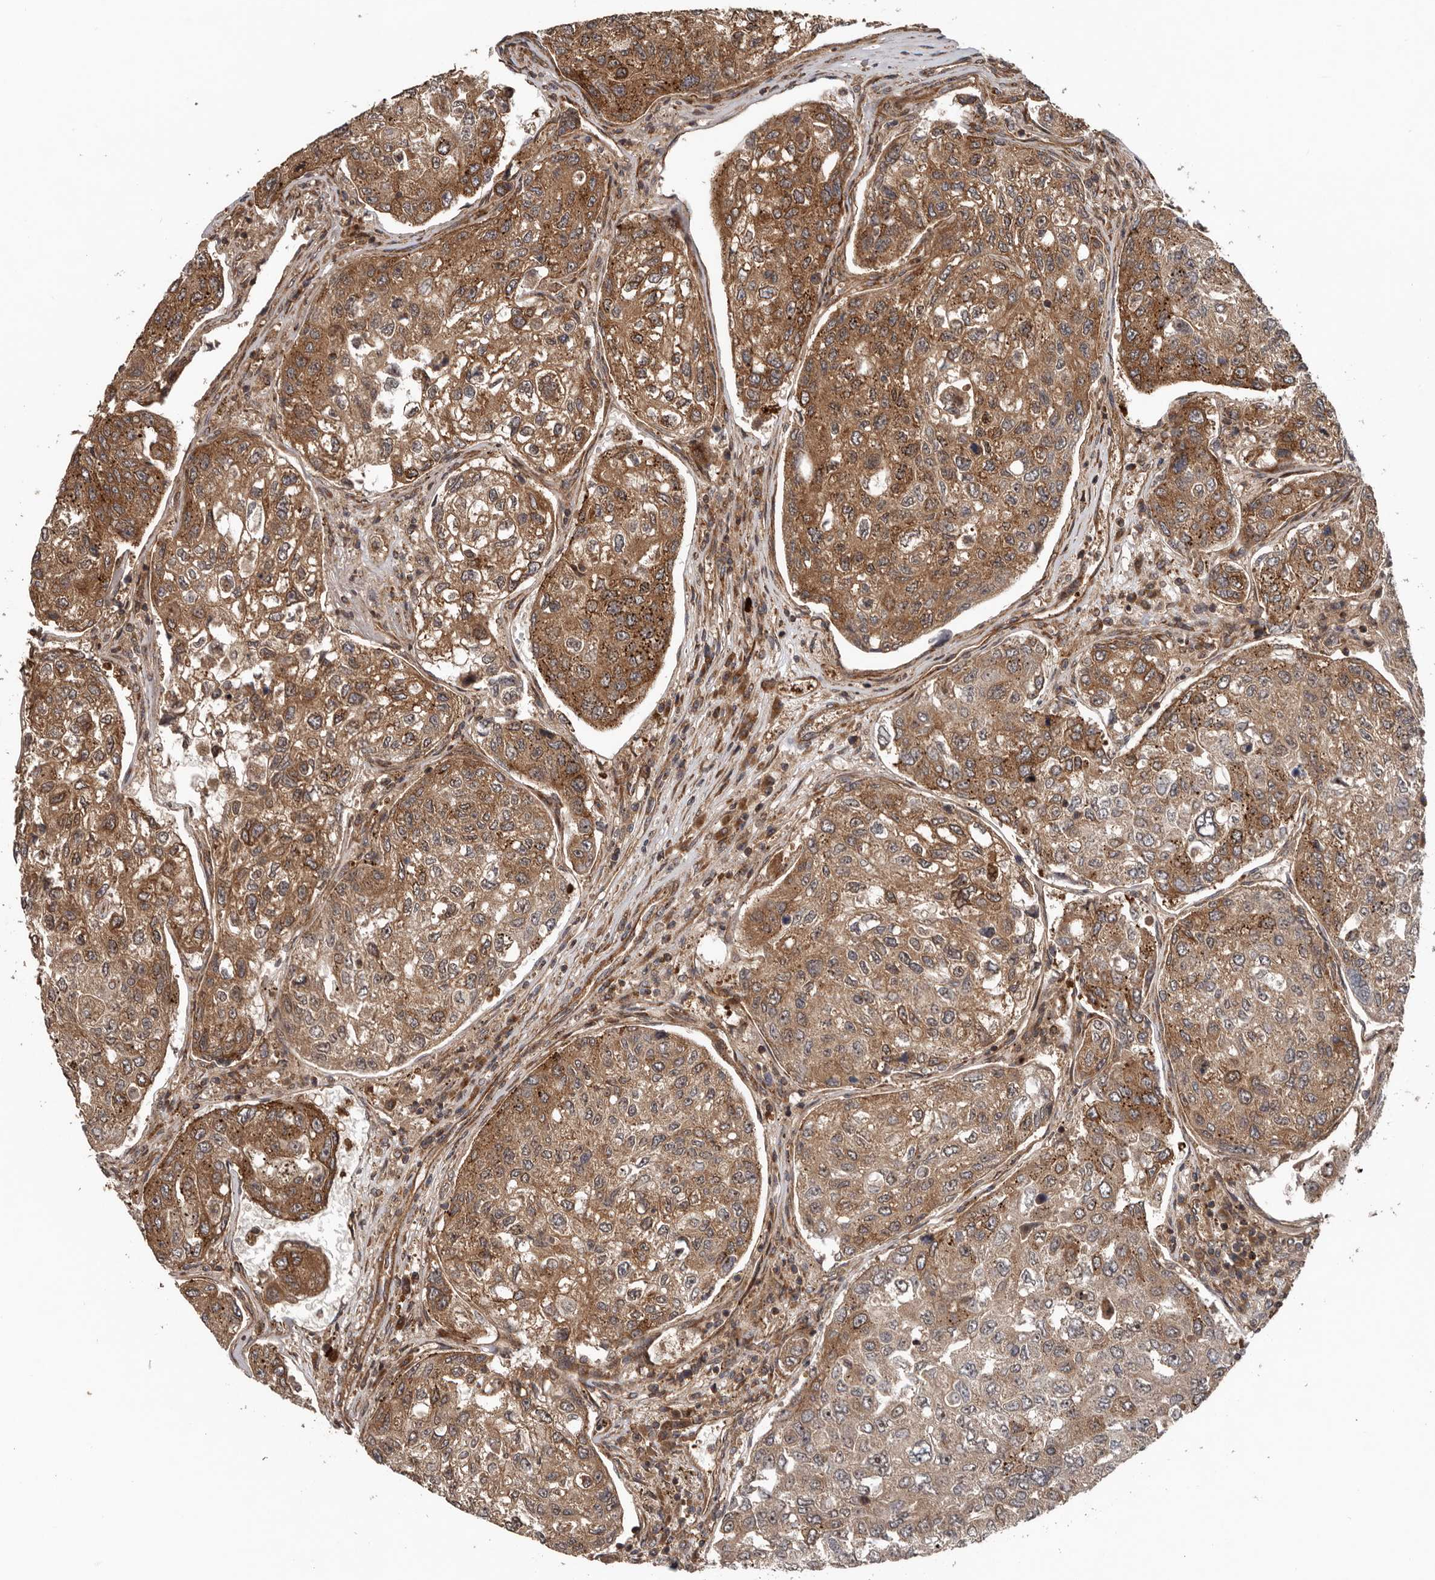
{"staining": {"intensity": "moderate", "quantity": ">75%", "location": "cytoplasmic/membranous"}, "tissue": "urothelial cancer", "cell_type": "Tumor cells", "image_type": "cancer", "snomed": [{"axis": "morphology", "description": "Urothelial carcinoma, High grade"}, {"axis": "topography", "description": "Lymph node"}, {"axis": "topography", "description": "Urinary bladder"}], "caption": "DAB immunohistochemical staining of human urothelial cancer demonstrates moderate cytoplasmic/membranous protein staining in approximately >75% of tumor cells.", "gene": "CCDC190", "patient": {"sex": "male", "age": 51}}